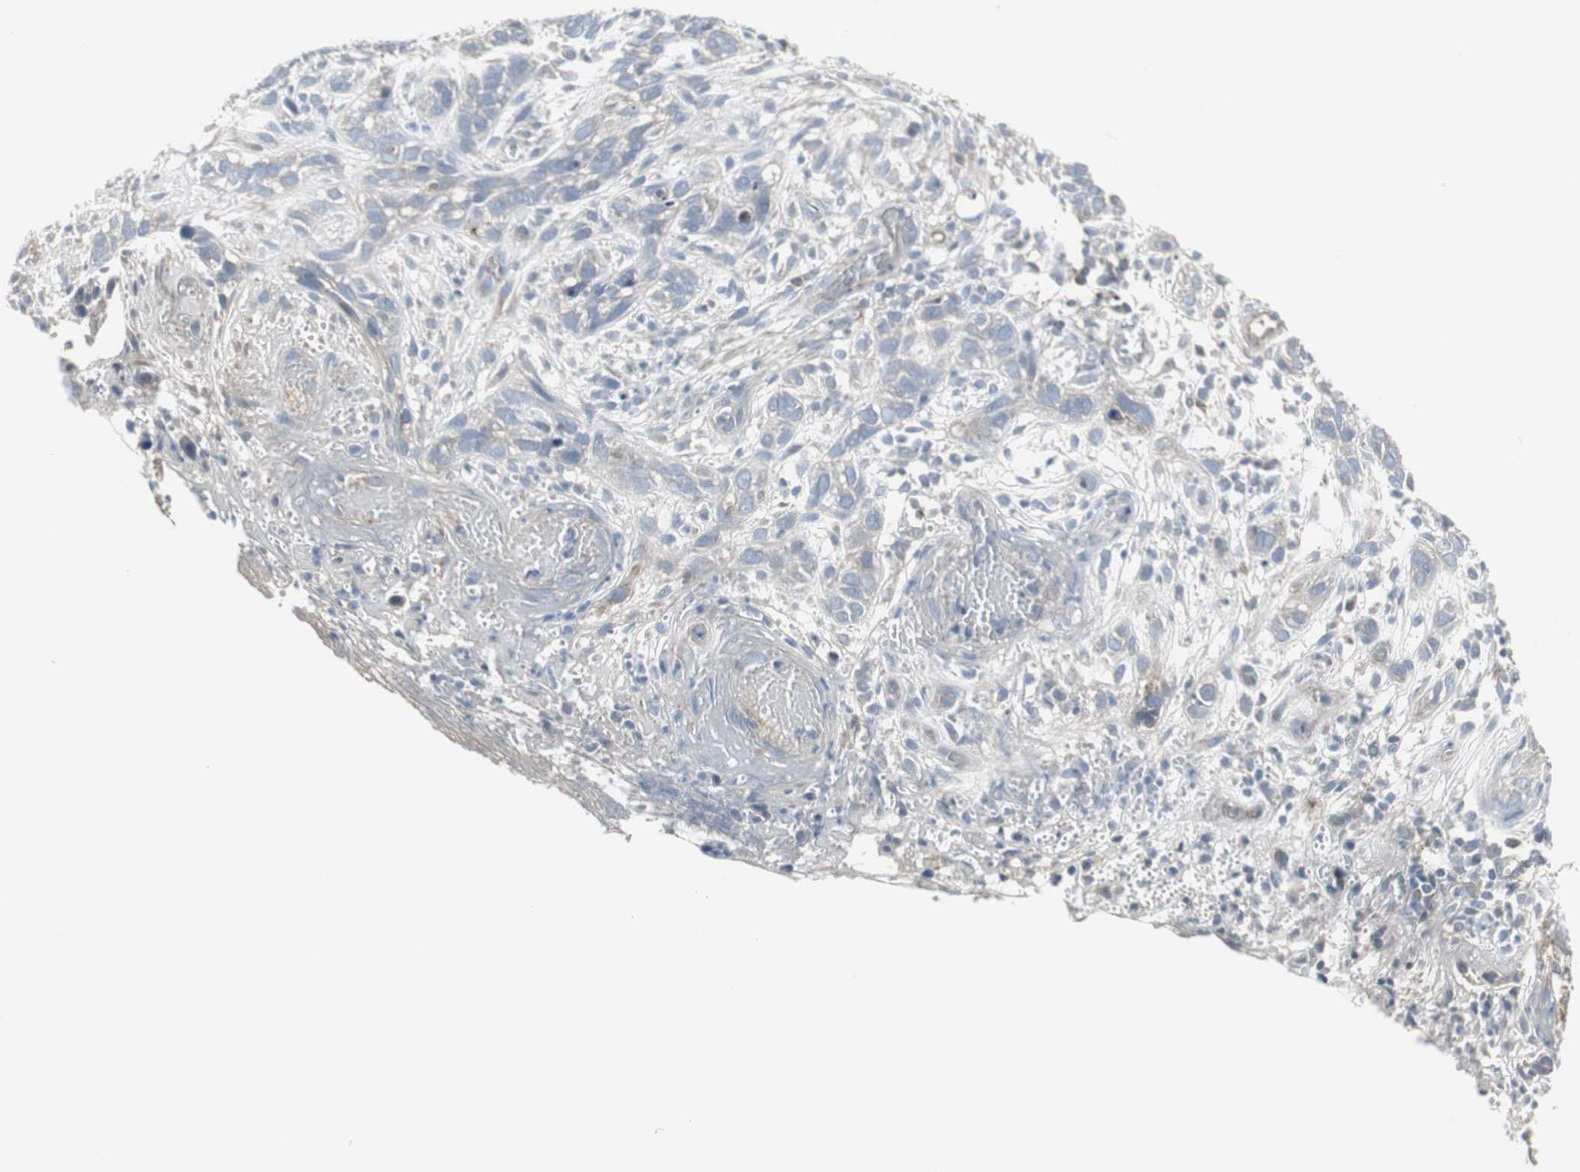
{"staining": {"intensity": "negative", "quantity": "none", "location": "none"}, "tissue": "skin cancer", "cell_type": "Tumor cells", "image_type": "cancer", "snomed": [{"axis": "morphology", "description": "Basal cell carcinoma"}, {"axis": "topography", "description": "Skin"}], "caption": "A high-resolution image shows IHC staining of basal cell carcinoma (skin), which exhibits no significant staining in tumor cells.", "gene": "ZSCAN32", "patient": {"sex": "male", "age": 87}}